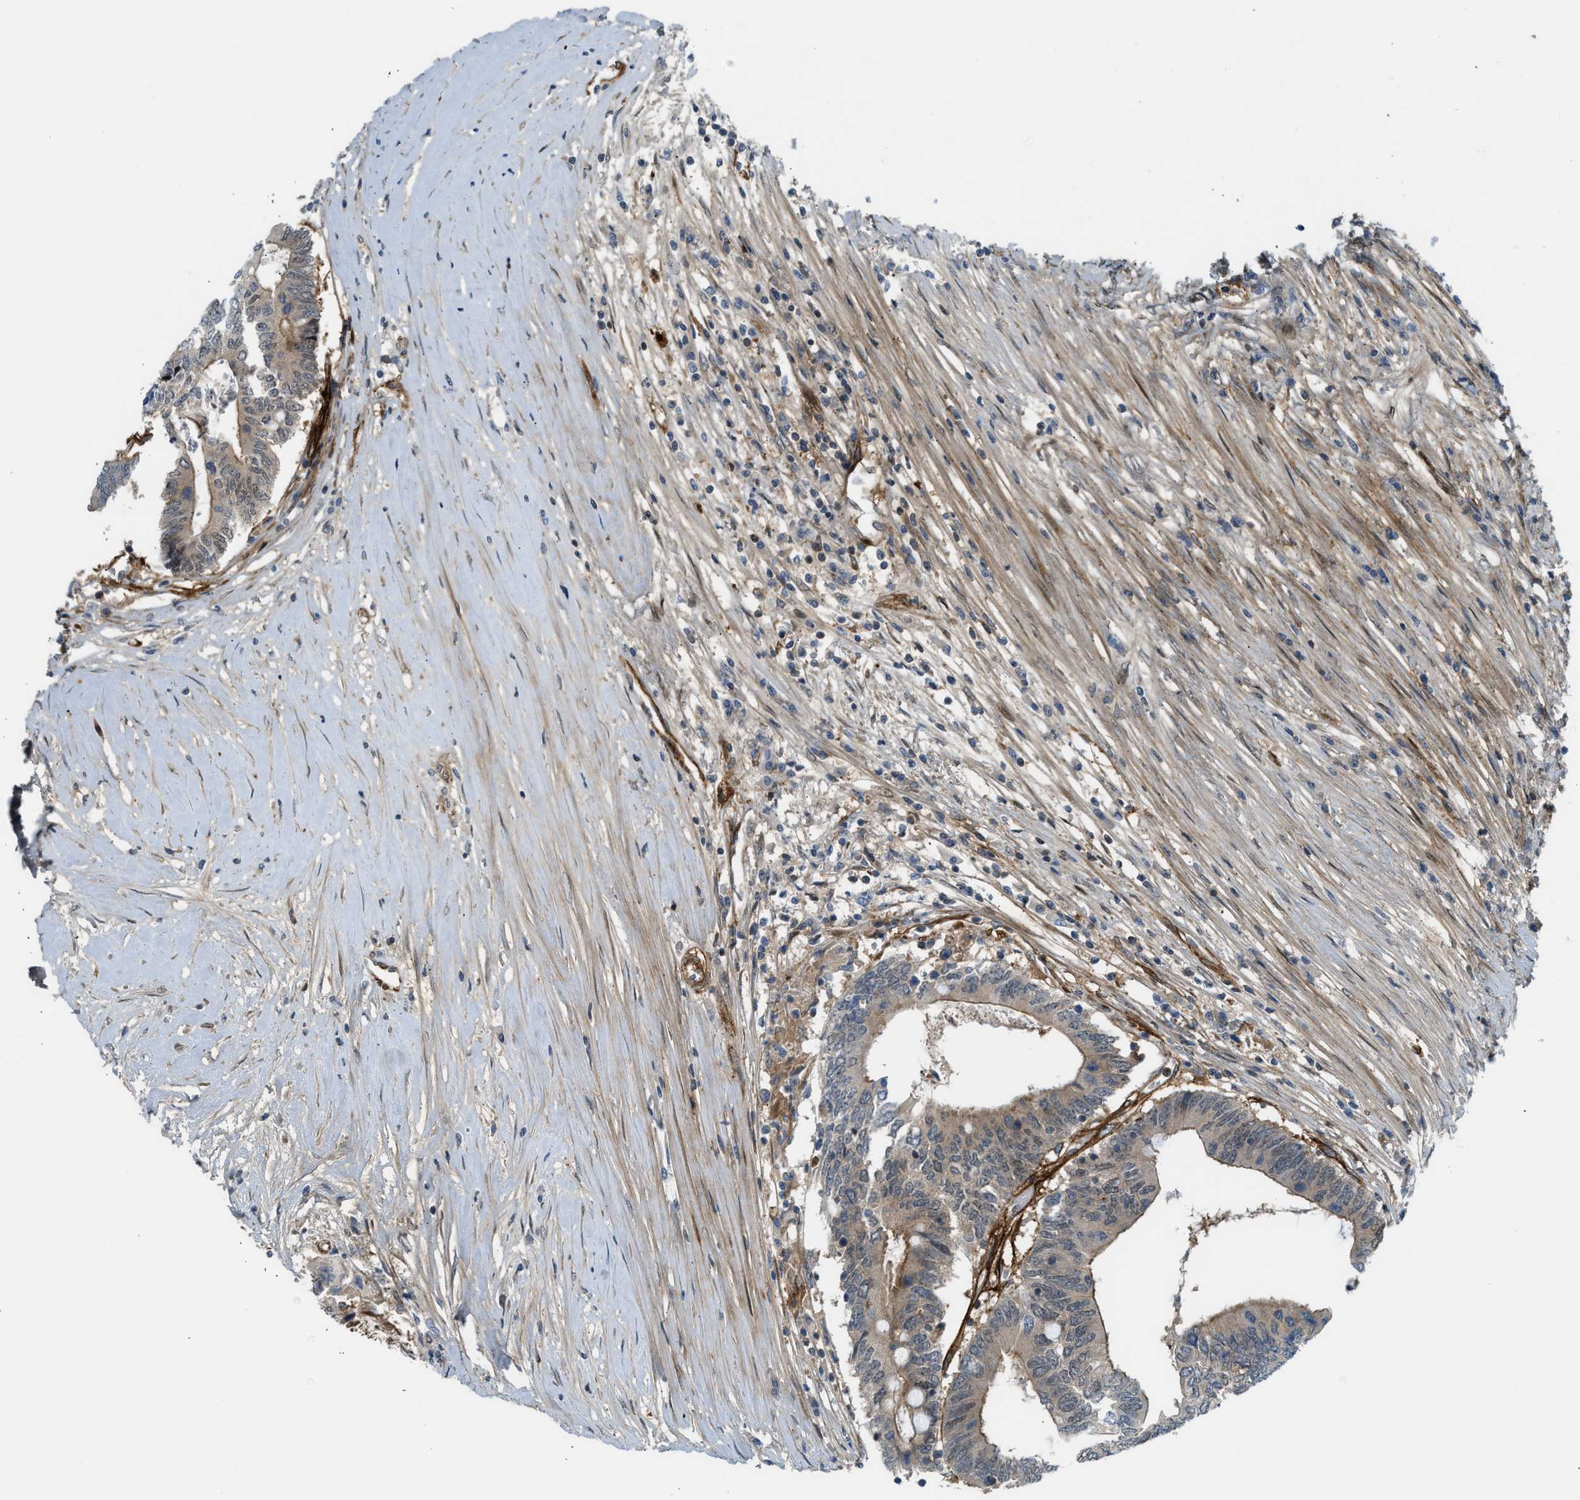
{"staining": {"intensity": "moderate", "quantity": ">75%", "location": "cytoplasmic/membranous,nuclear"}, "tissue": "colorectal cancer", "cell_type": "Tumor cells", "image_type": "cancer", "snomed": [{"axis": "morphology", "description": "Adenocarcinoma, NOS"}, {"axis": "topography", "description": "Rectum"}], "caption": "Immunohistochemical staining of colorectal cancer exhibits moderate cytoplasmic/membranous and nuclear protein expression in approximately >75% of tumor cells.", "gene": "EDNRA", "patient": {"sex": "male", "age": 63}}